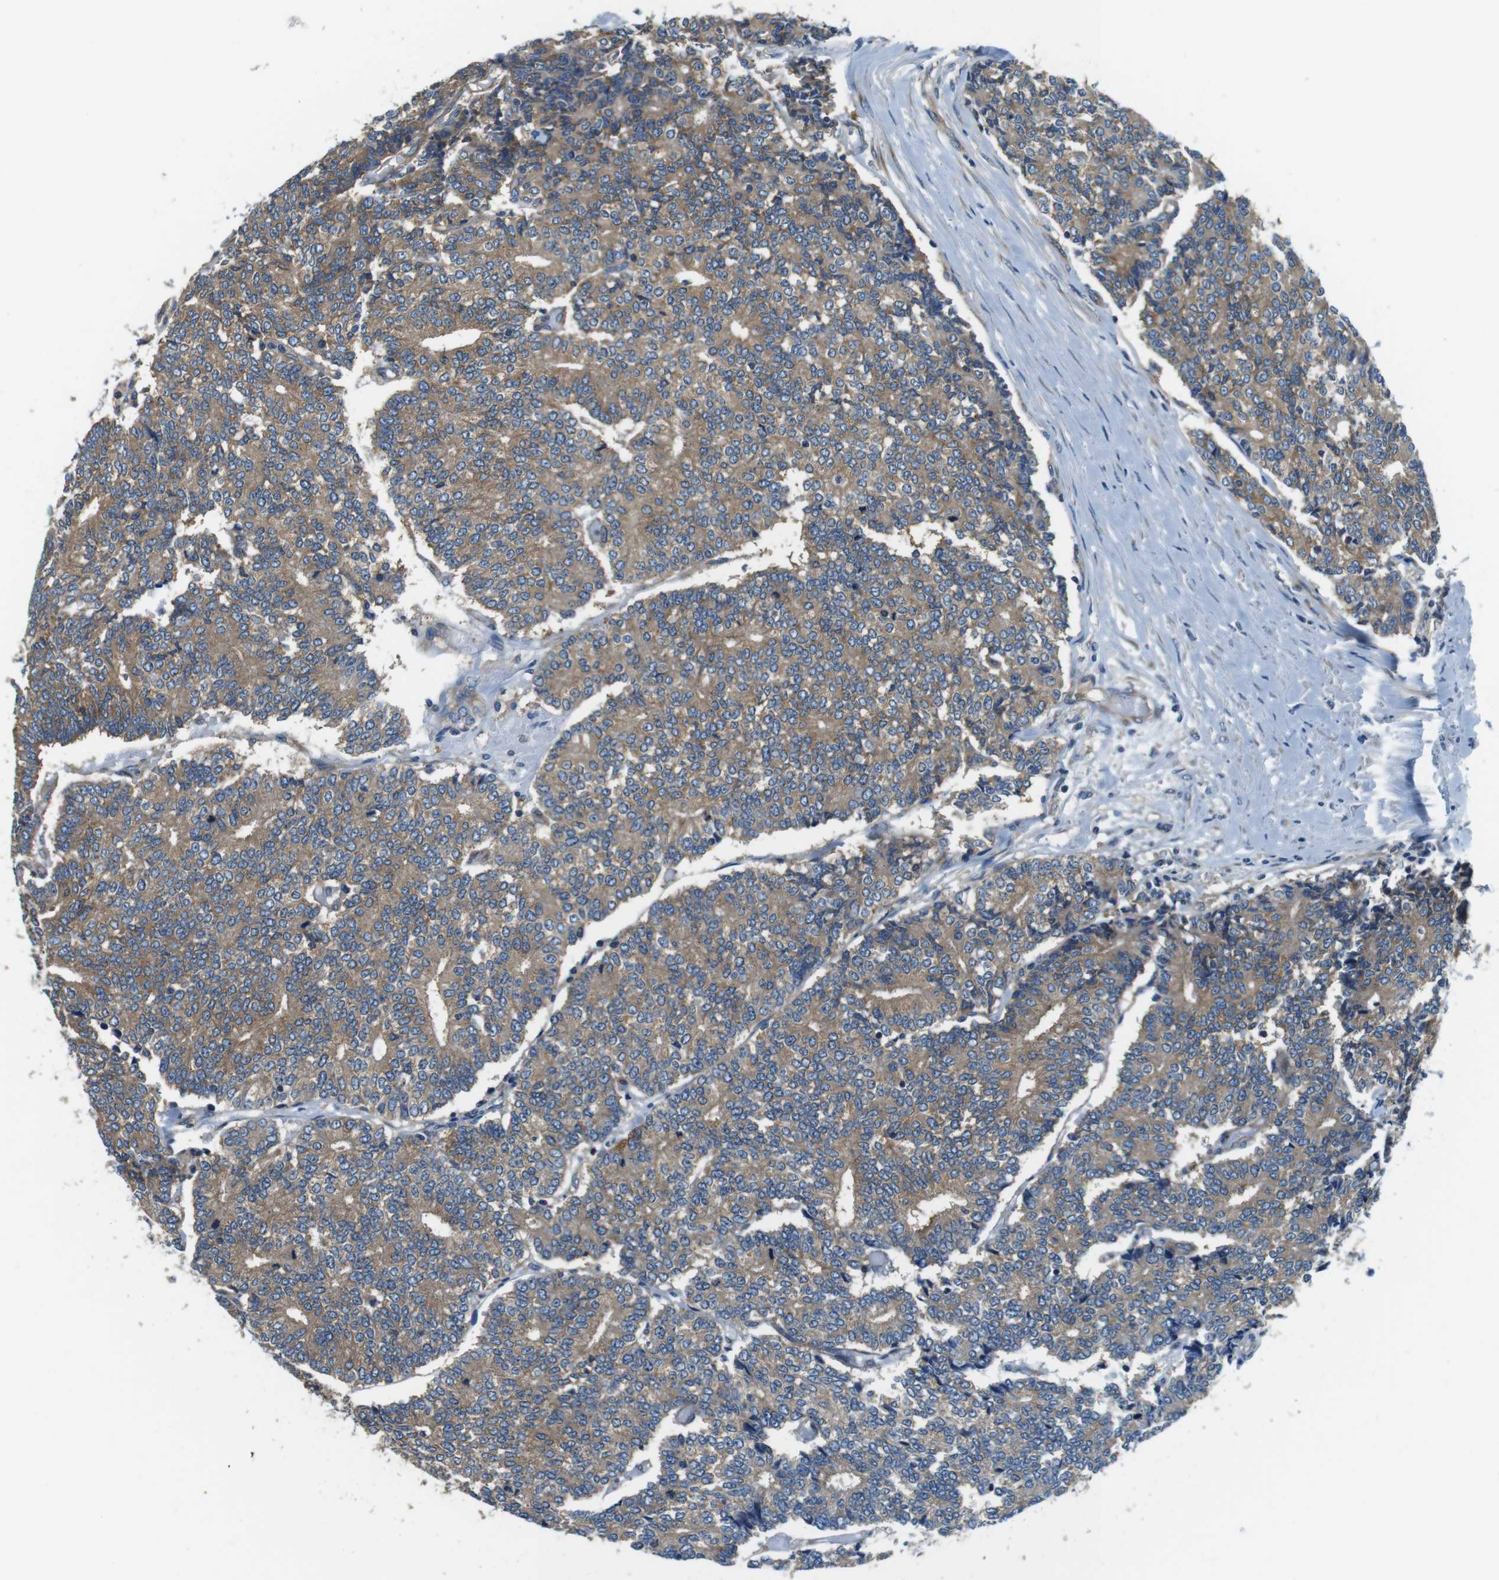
{"staining": {"intensity": "moderate", "quantity": ">75%", "location": "cytoplasmic/membranous"}, "tissue": "prostate cancer", "cell_type": "Tumor cells", "image_type": "cancer", "snomed": [{"axis": "morphology", "description": "Normal tissue, NOS"}, {"axis": "morphology", "description": "Adenocarcinoma, High grade"}, {"axis": "topography", "description": "Prostate"}, {"axis": "topography", "description": "Seminal veicle"}], "caption": "Protein expression by IHC exhibits moderate cytoplasmic/membranous positivity in approximately >75% of tumor cells in prostate cancer. The protein is stained brown, and the nuclei are stained in blue (DAB (3,3'-diaminobenzidine) IHC with brightfield microscopy, high magnification).", "gene": "DENND4C", "patient": {"sex": "male", "age": 55}}